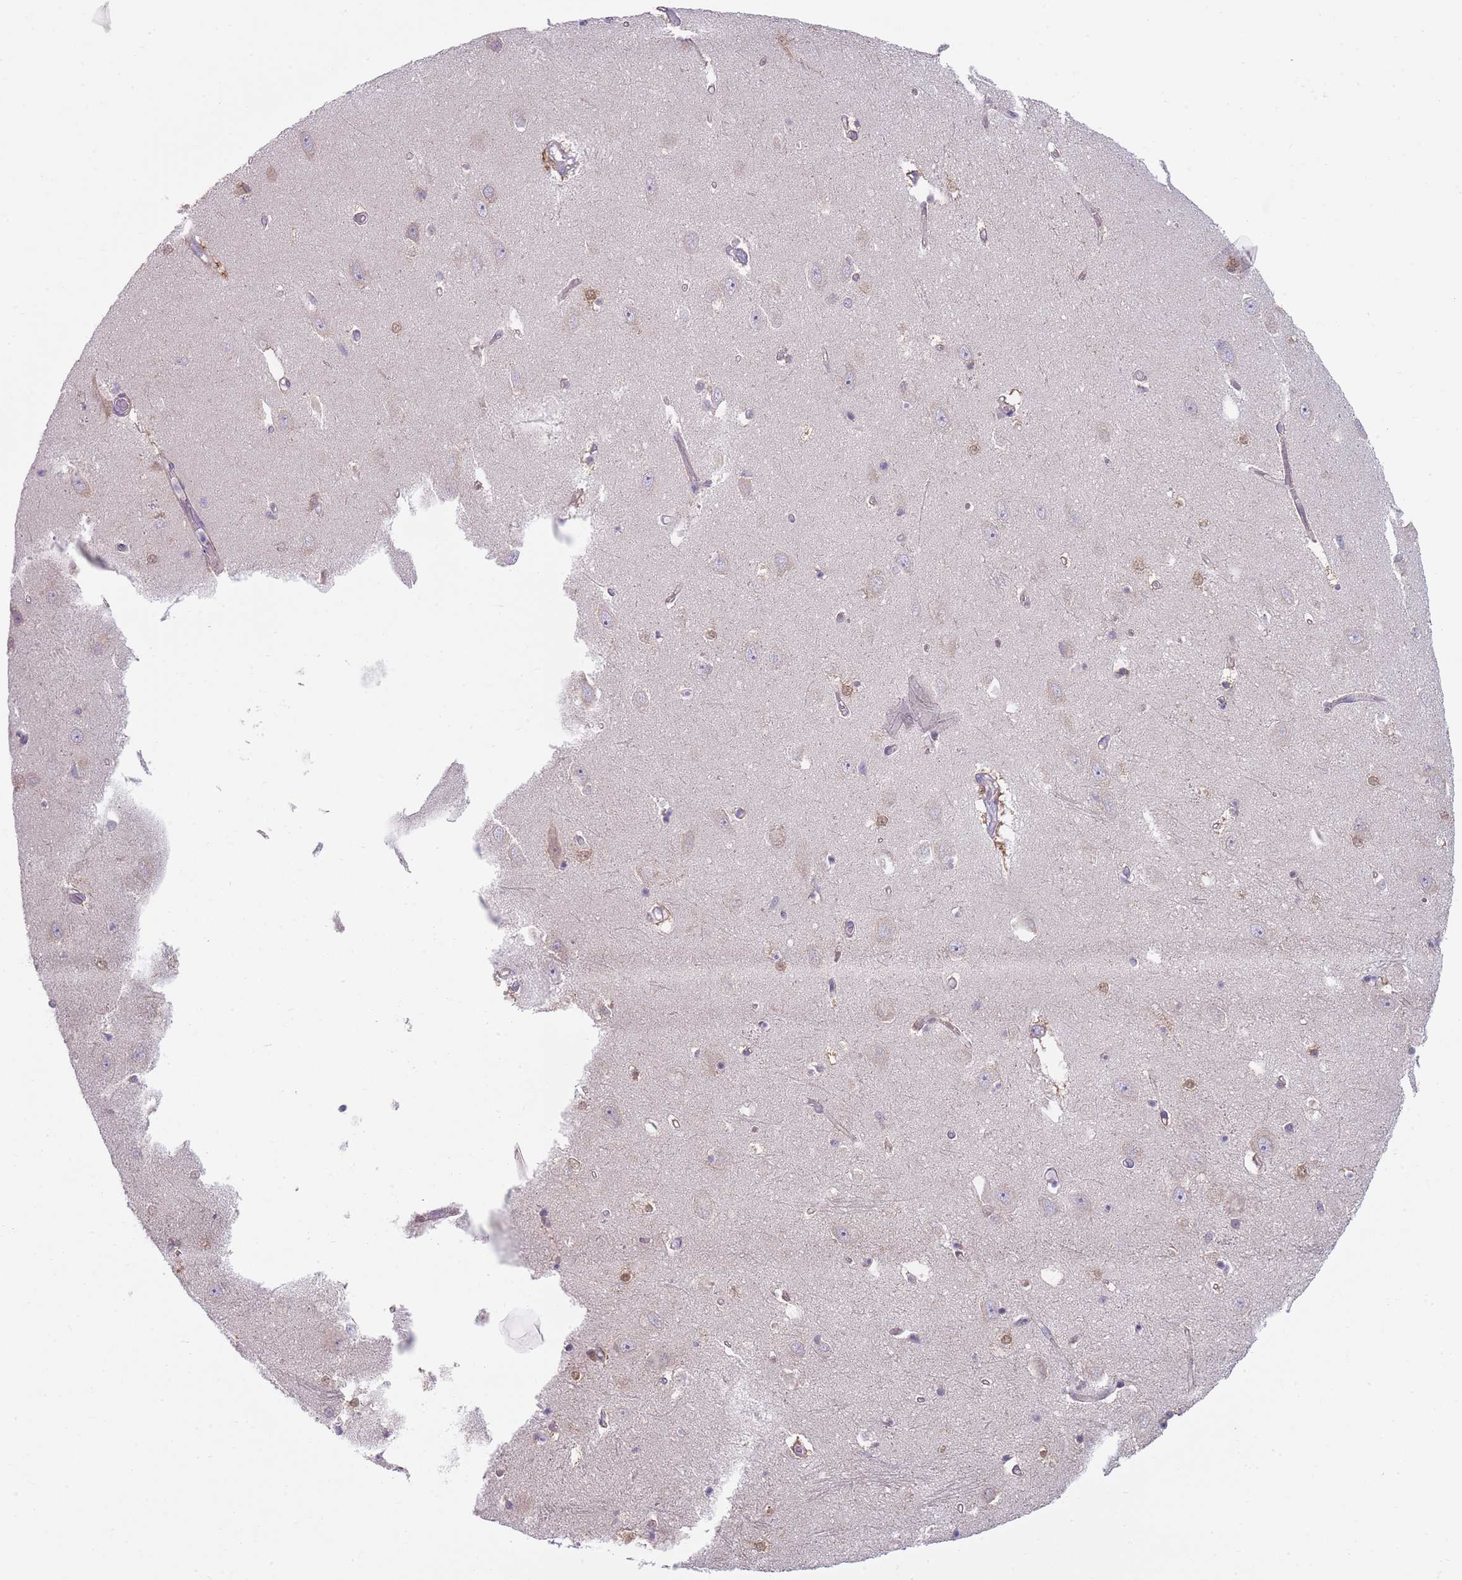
{"staining": {"intensity": "negative", "quantity": "none", "location": "none"}, "tissue": "hippocampus", "cell_type": "Glial cells", "image_type": "normal", "snomed": [{"axis": "morphology", "description": "Normal tissue, NOS"}, {"axis": "topography", "description": "Hippocampus"}], "caption": "High magnification brightfield microscopy of normal hippocampus stained with DAB (3,3'-diaminobenzidine) (brown) and counterstained with hematoxylin (blue): glial cells show no significant staining.", "gene": "SLC26A6", "patient": {"sex": "female", "age": 64}}